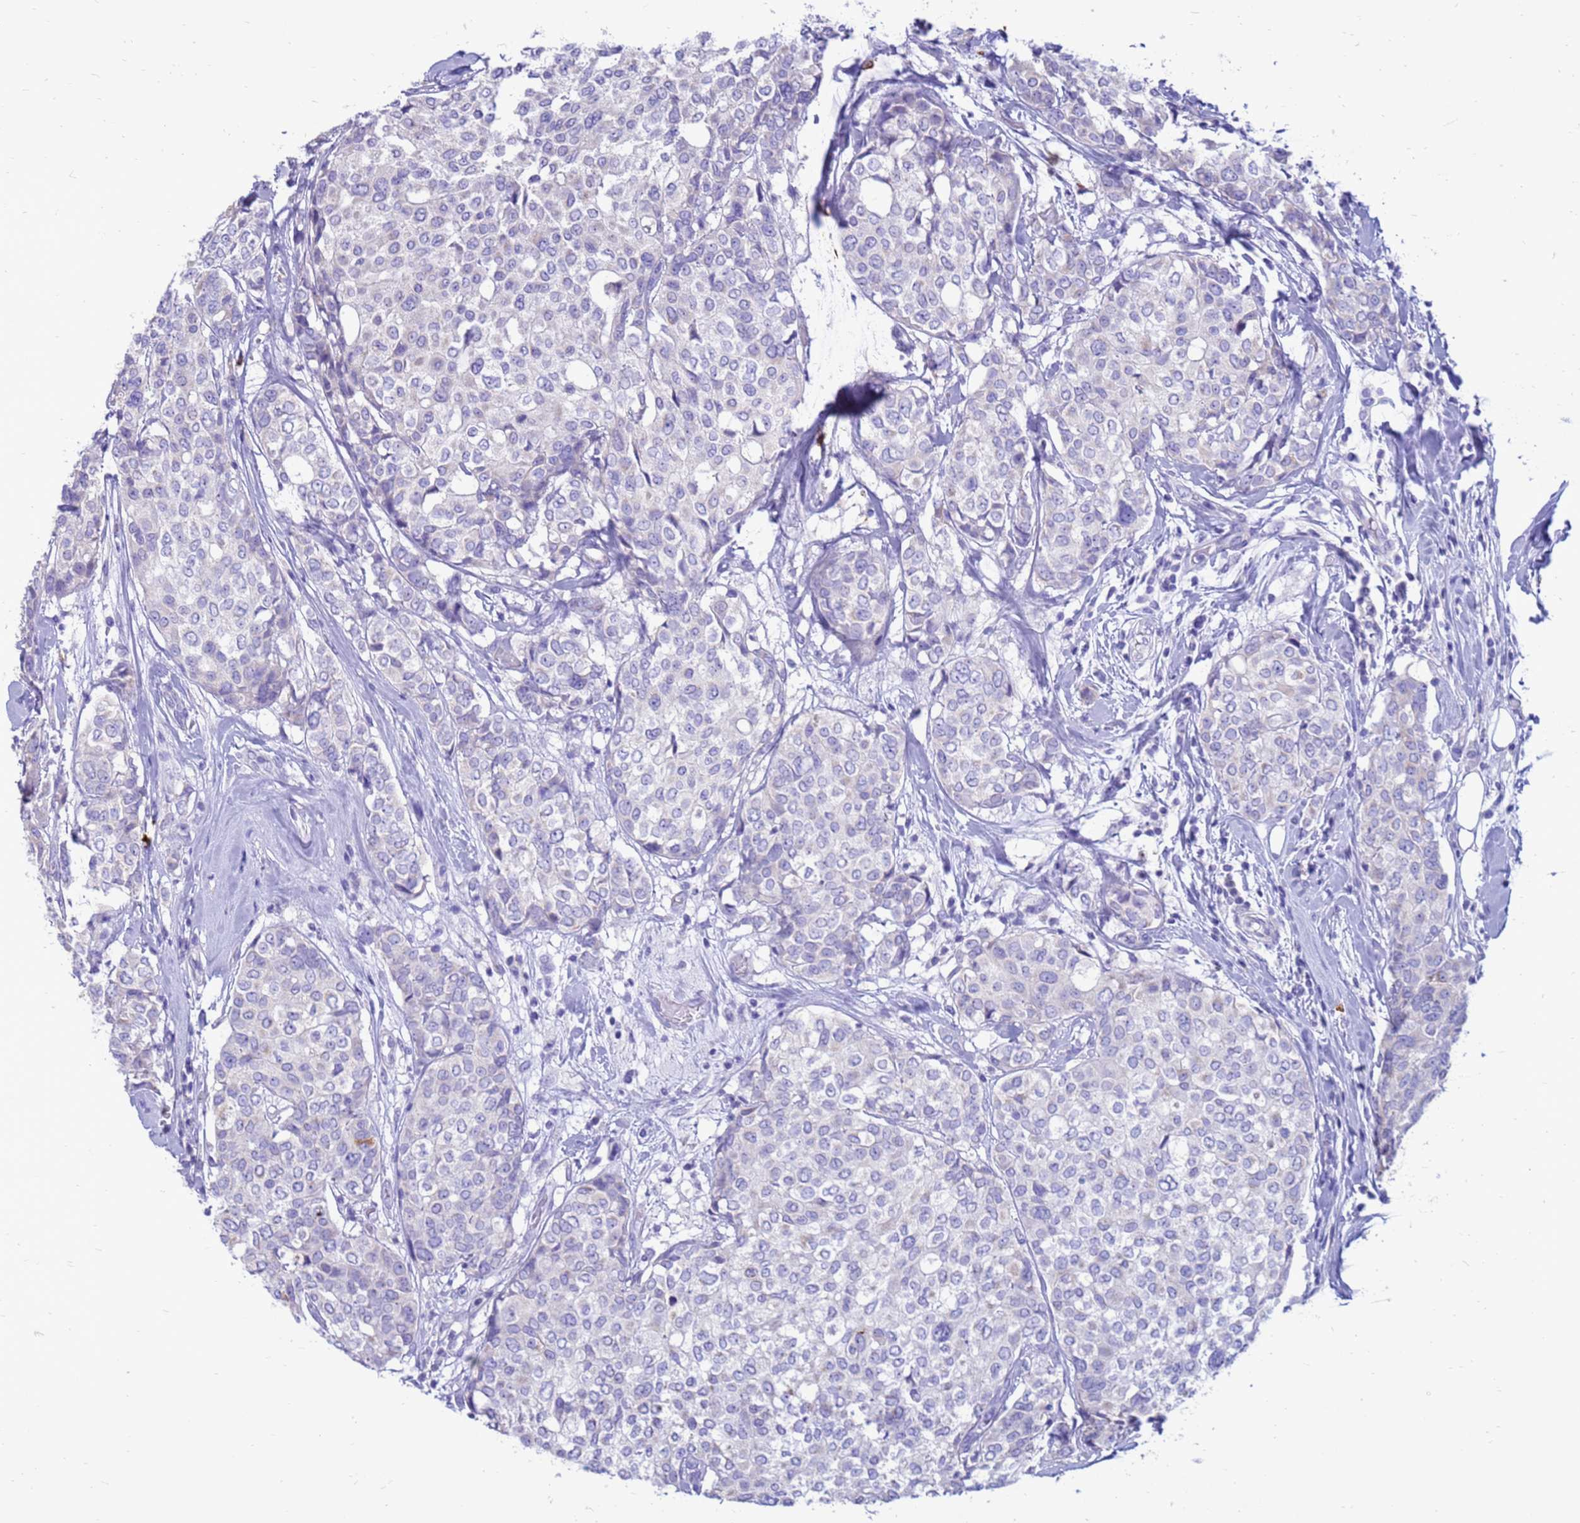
{"staining": {"intensity": "negative", "quantity": "none", "location": "none"}, "tissue": "breast cancer", "cell_type": "Tumor cells", "image_type": "cancer", "snomed": [{"axis": "morphology", "description": "Lobular carcinoma"}, {"axis": "topography", "description": "Breast"}], "caption": "Protein analysis of breast cancer reveals no significant positivity in tumor cells. (Stains: DAB (3,3'-diaminobenzidine) IHC with hematoxylin counter stain, Microscopy: brightfield microscopy at high magnification).", "gene": "PDE10A", "patient": {"sex": "female", "age": 51}}